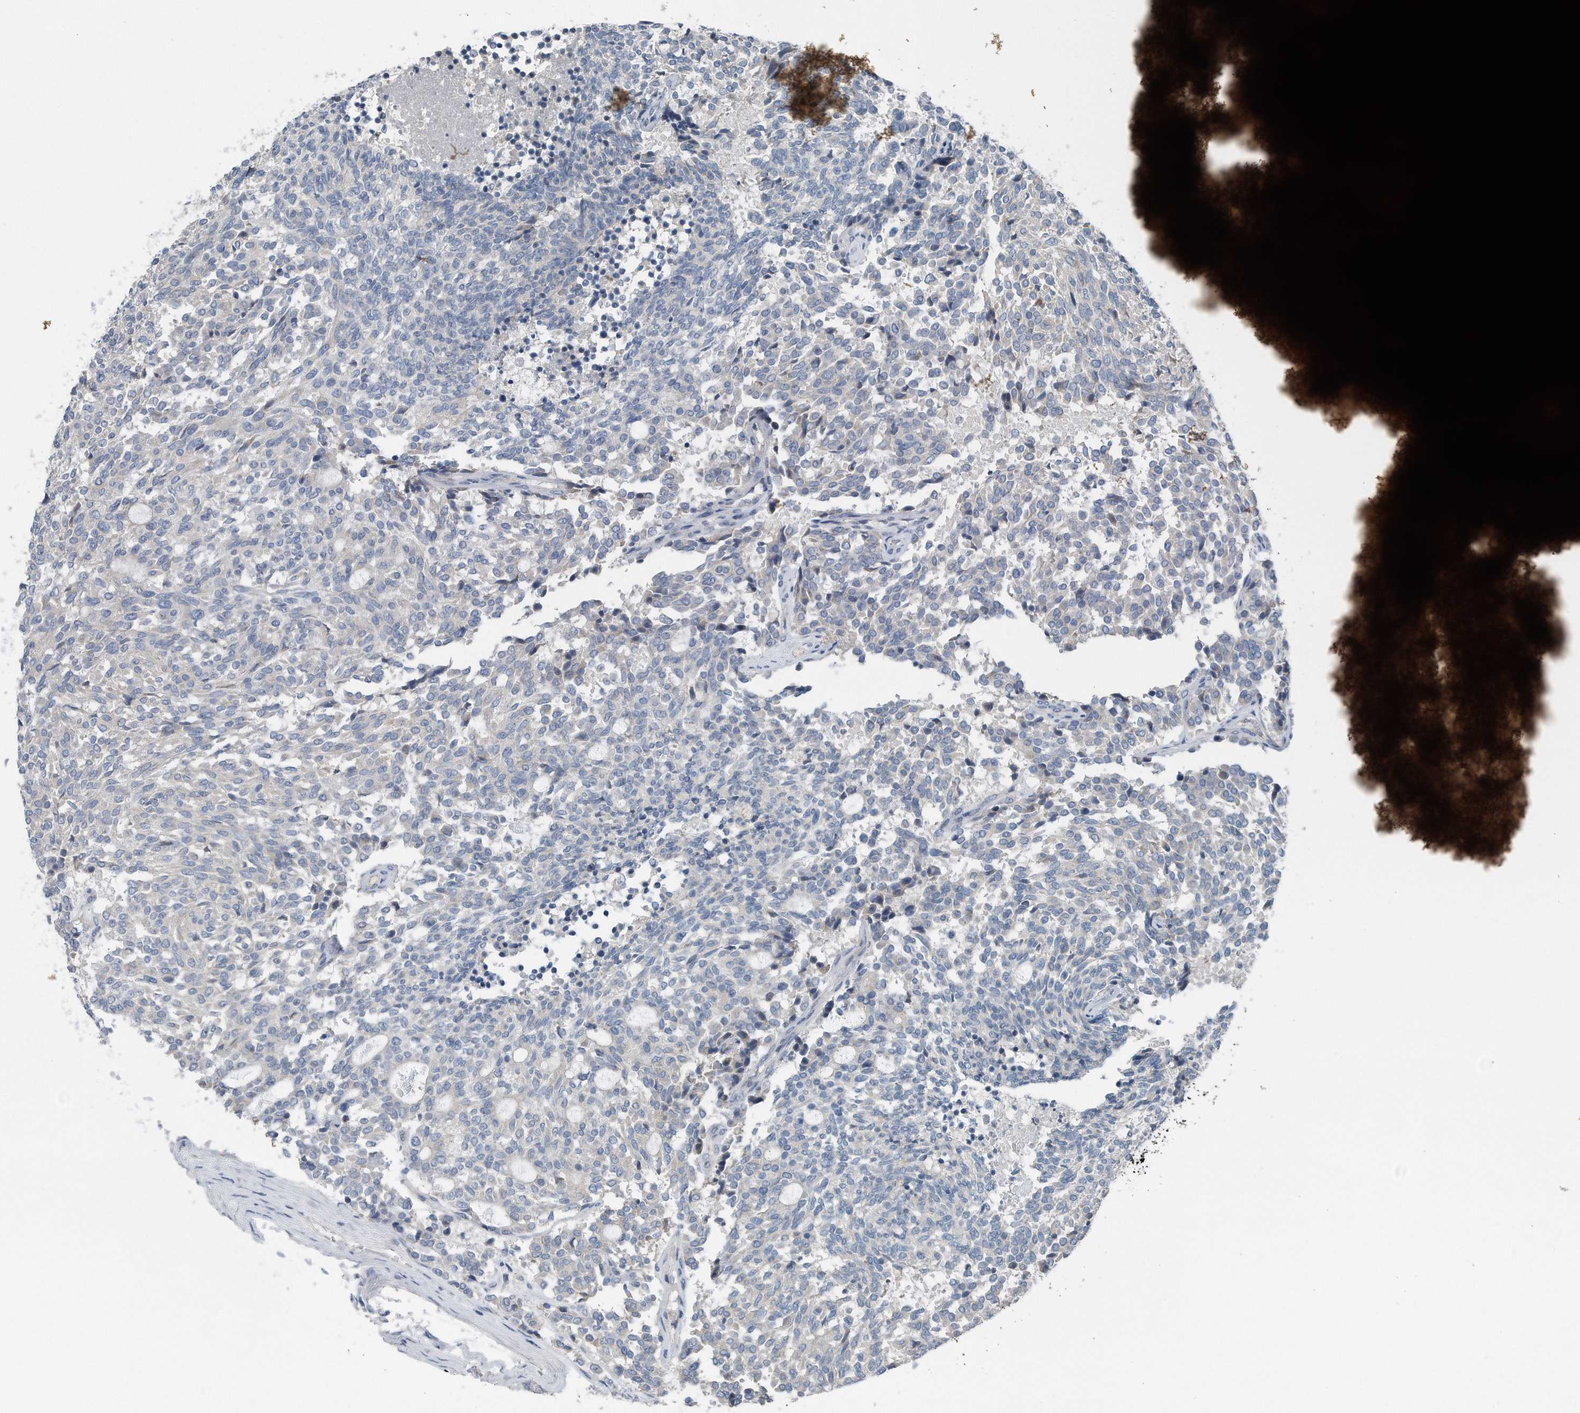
{"staining": {"intensity": "negative", "quantity": "none", "location": "none"}, "tissue": "carcinoid", "cell_type": "Tumor cells", "image_type": "cancer", "snomed": [{"axis": "morphology", "description": "Carcinoid, malignant, NOS"}, {"axis": "topography", "description": "Pancreas"}], "caption": "Tumor cells show no significant protein expression in carcinoid. The staining is performed using DAB brown chromogen with nuclei counter-stained in using hematoxylin.", "gene": "YRDC", "patient": {"sex": "female", "age": 54}}